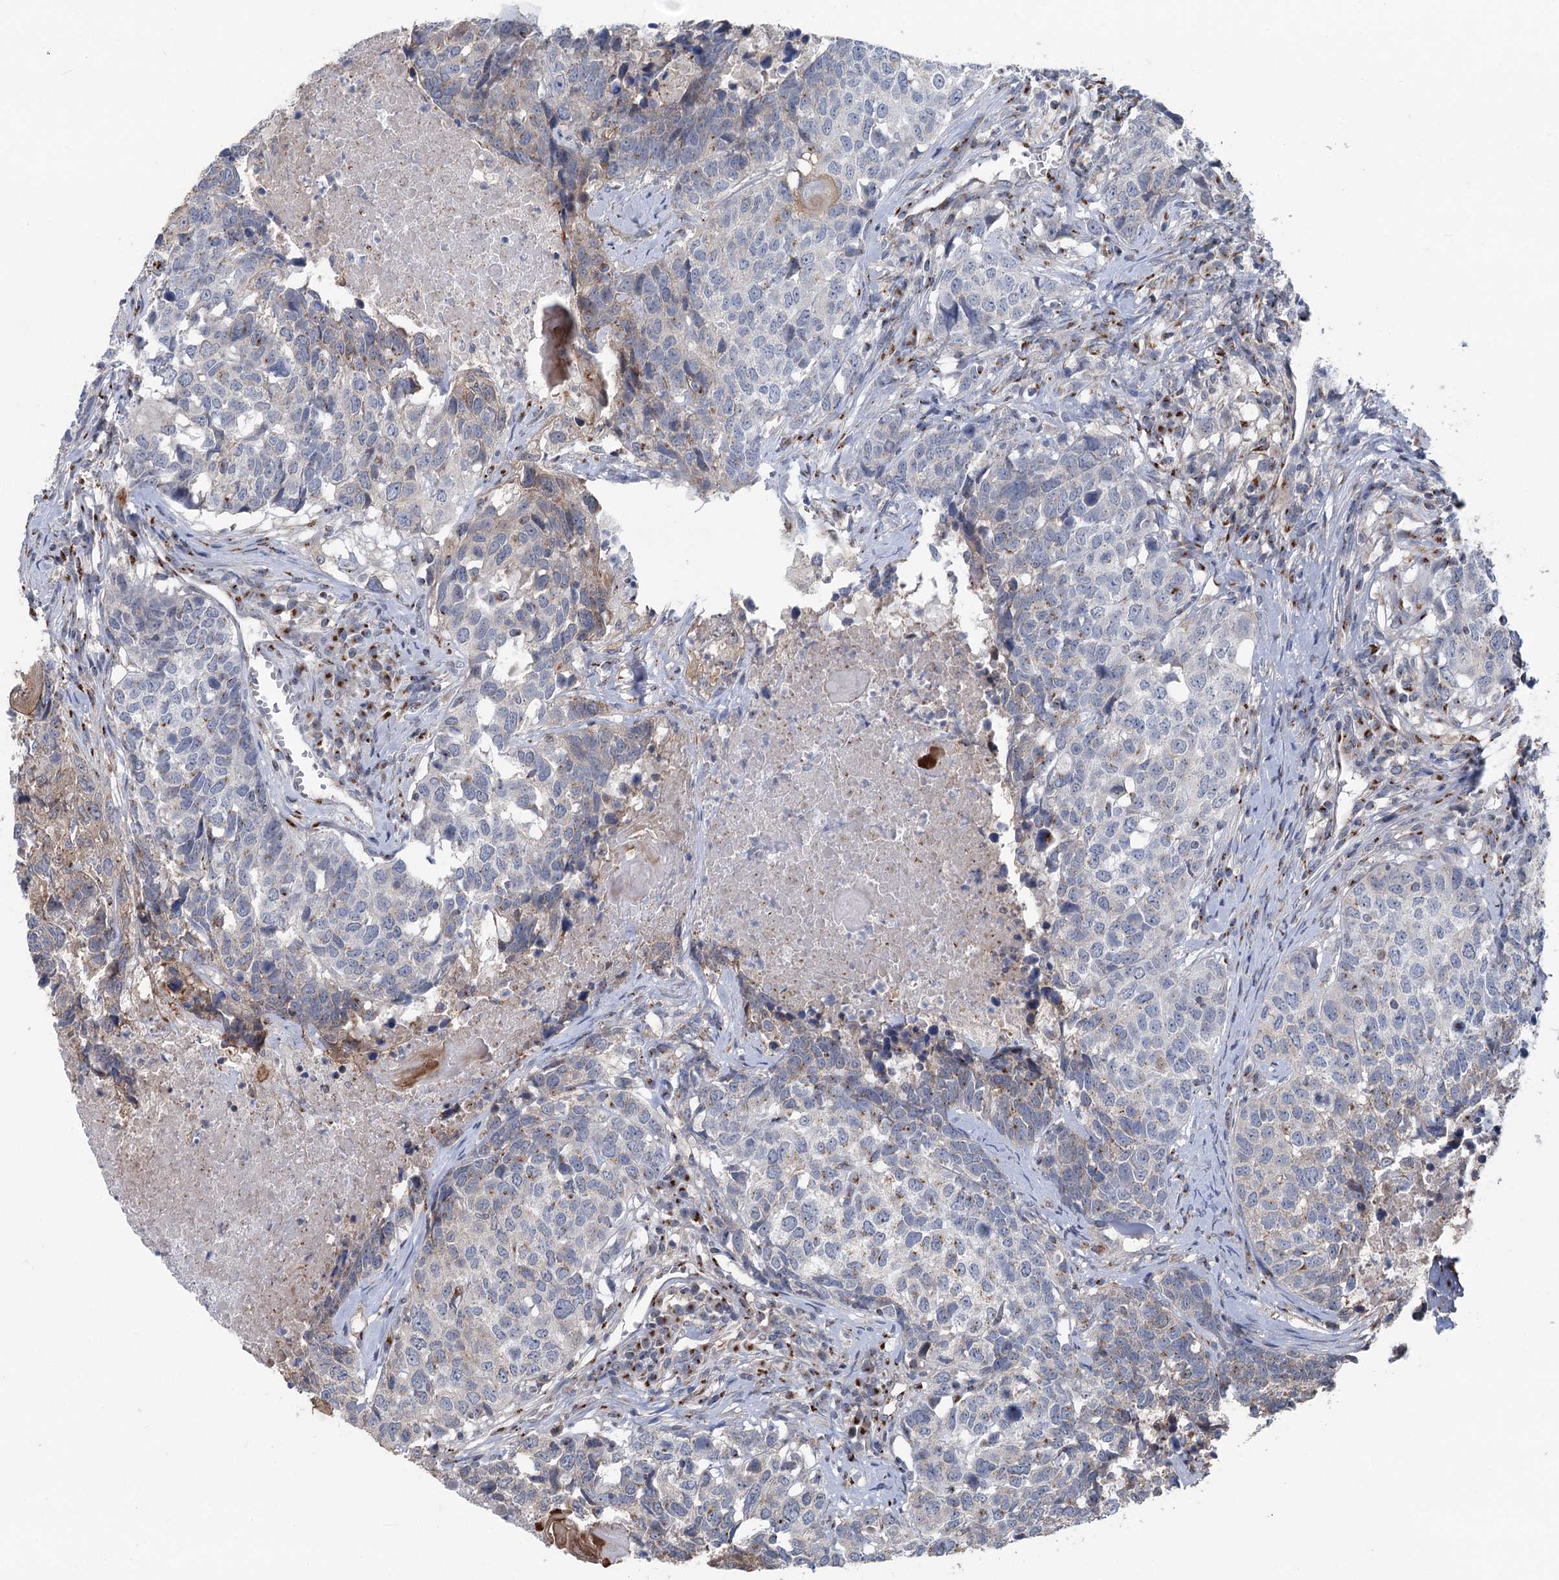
{"staining": {"intensity": "weak", "quantity": "<25%", "location": "cytoplasmic/membranous"}, "tissue": "head and neck cancer", "cell_type": "Tumor cells", "image_type": "cancer", "snomed": [{"axis": "morphology", "description": "Squamous cell carcinoma, NOS"}, {"axis": "topography", "description": "Head-Neck"}], "caption": "A micrograph of human head and neck cancer is negative for staining in tumor cells. The staining is performed using DAB brown chromogen with nuclei counter-stained in using hematoxylin.", "gene": "ITIH5", "patient": {"sex": "male", "age": 66}}